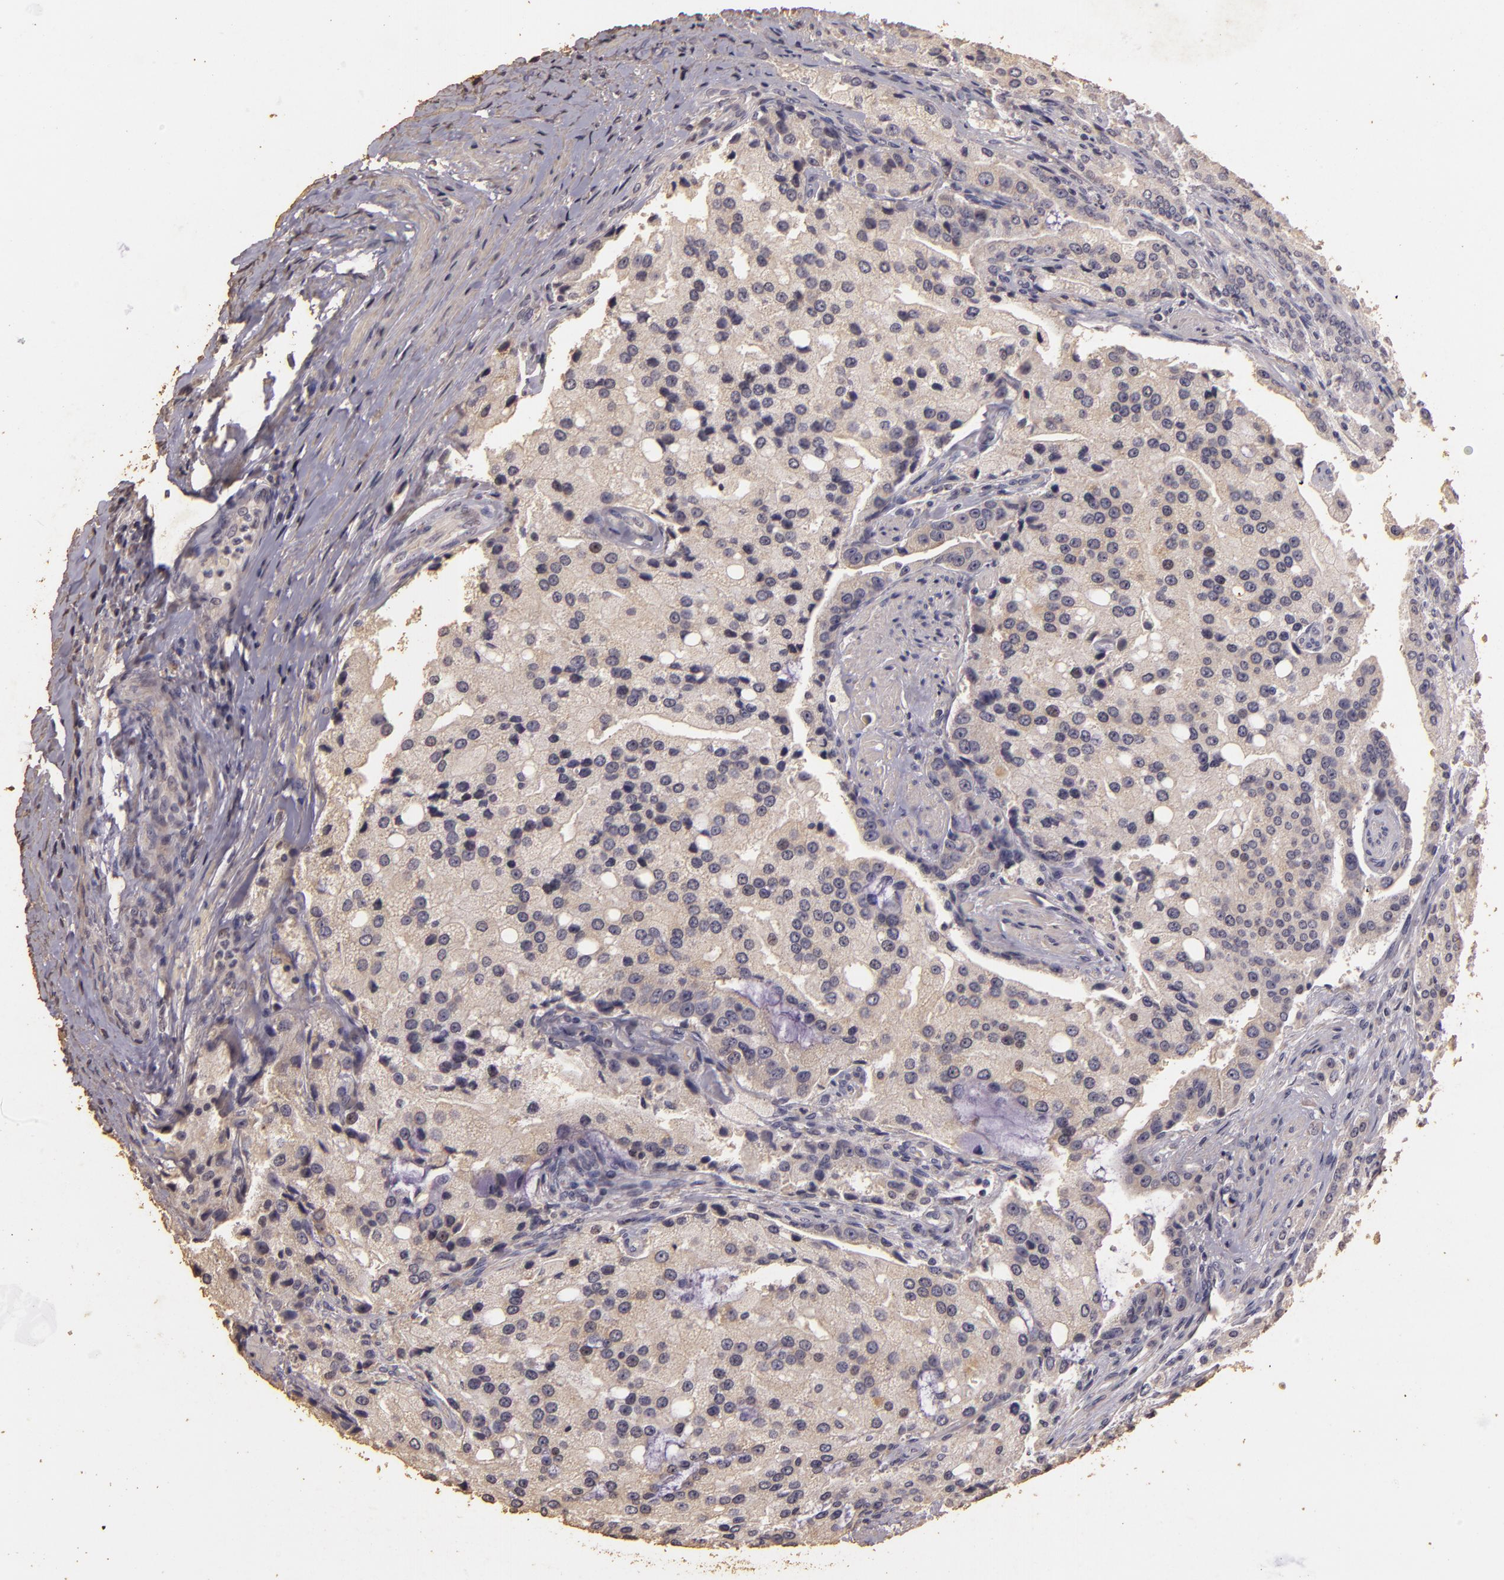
{"staining": {"intensity": "weak", "quantity": "25%-75%", "location": "cytoplasmic/membranous"}, "tissue": "prostate cancer", "cell_type": "Tumor cells", "image_type": "cancer", "snomed": [{"axis": "morphology", "description": "Adenocarcinoma, Medium grade"}, {"axis": "topography", "description": "Prostate"}], "caption": "Prostate cancer was stained to show a protein in brown. There is low levels of weak cytoplasmic/membranous expression in approximately 25%-75% of tumor cells.", "gene": "BCL2L13", "patient": {"sex": "male", "age": 72}}